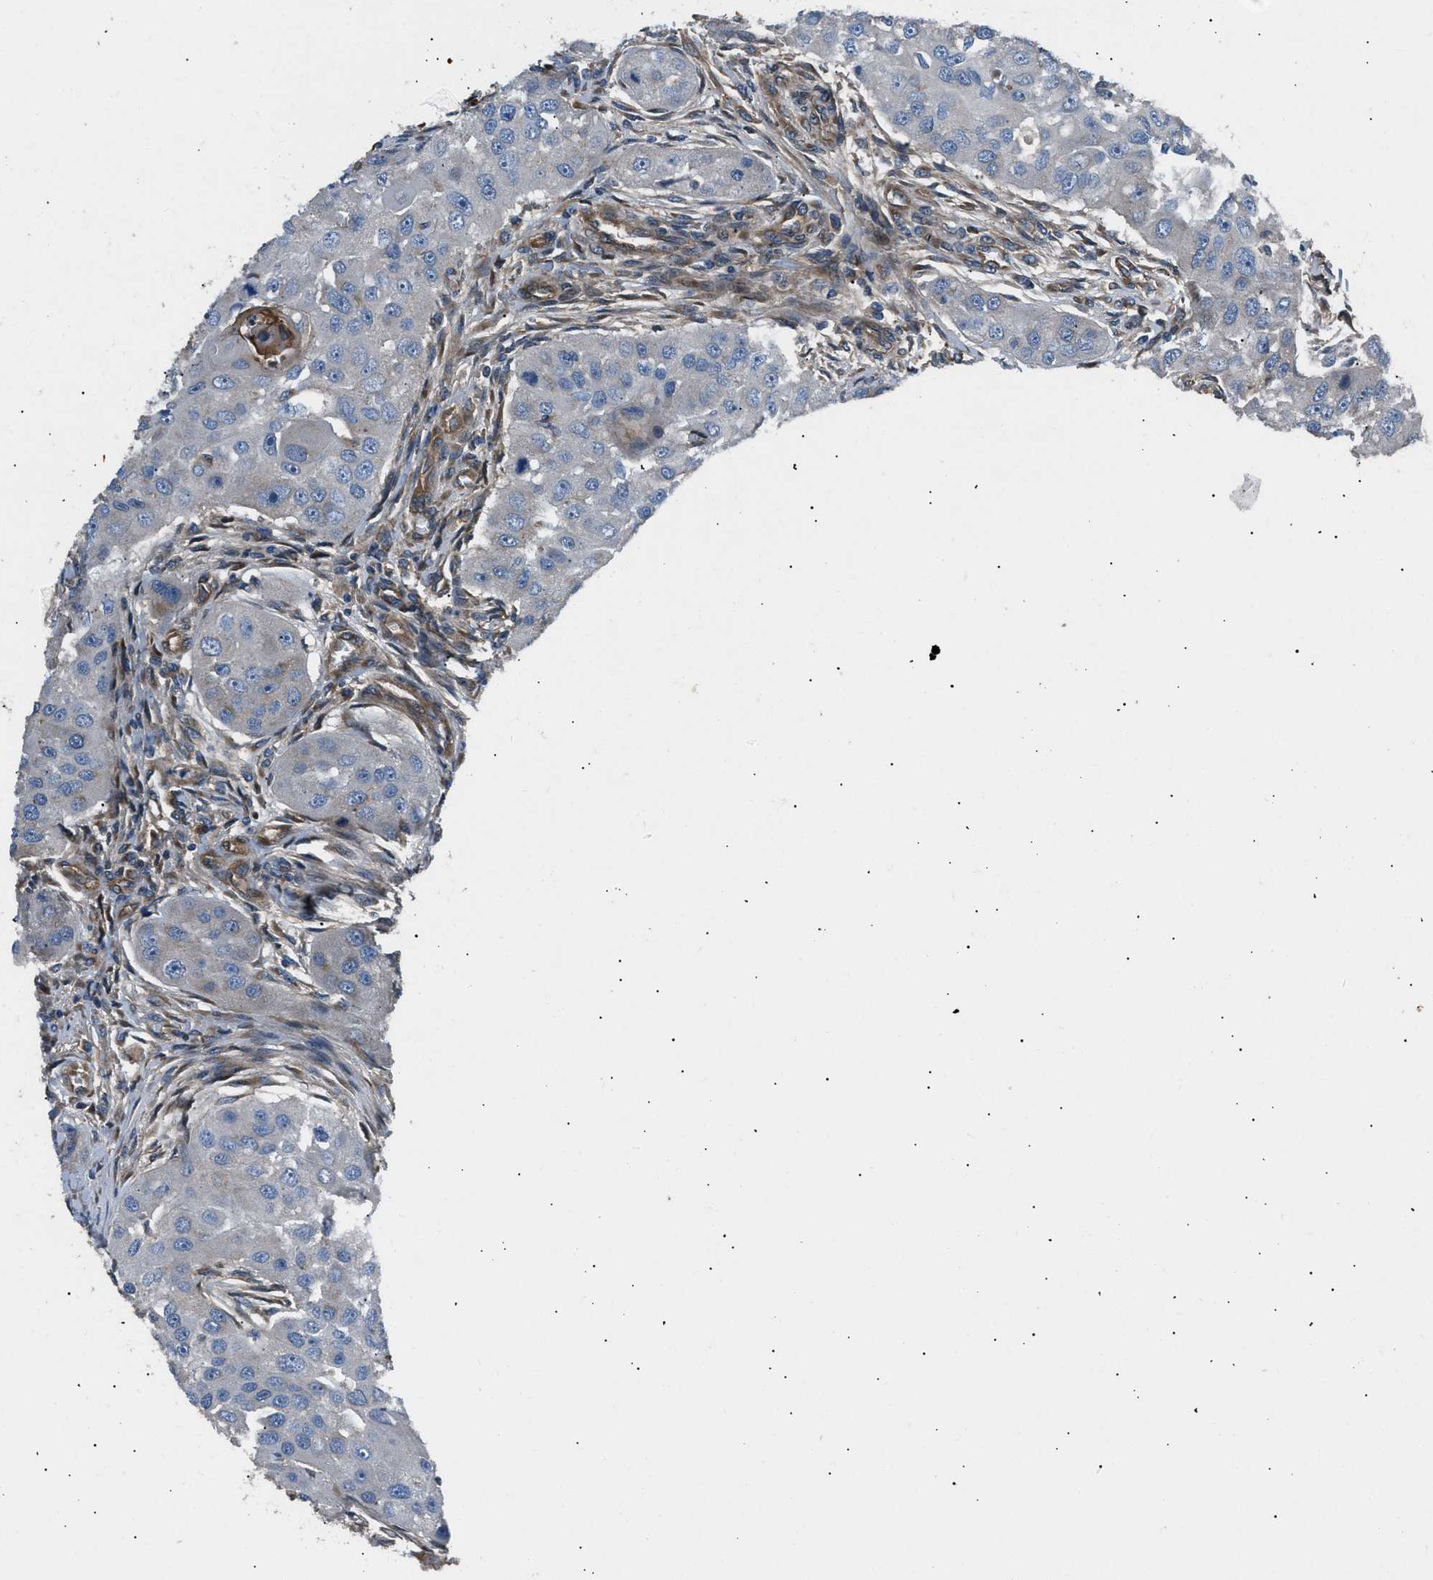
{"staining": {"intensity": "weak", "quantity": "<25%", "location": "cytoplasmic/membranous"}, "tissue": "head and neck cancer", "cell_type": "Tumor cells", "image_type": "cancer", "snomed": [{"axis": "morphology", "description": "Normal tissue, NOS"}, {"axis": "morphology", "description": "Squamous cell carcinoma, NOS"}, {"axis": "topography", "description": "Skeletal muscle"}, {"axis": "topography", "description": "Head-Neck"}], "caption": "Tumor cells are negative for brown protein staining in squamous cell carcinoma (head and neck).", "gene": "LYSMD3", "patient": {"sex": "male", "age": 51}}